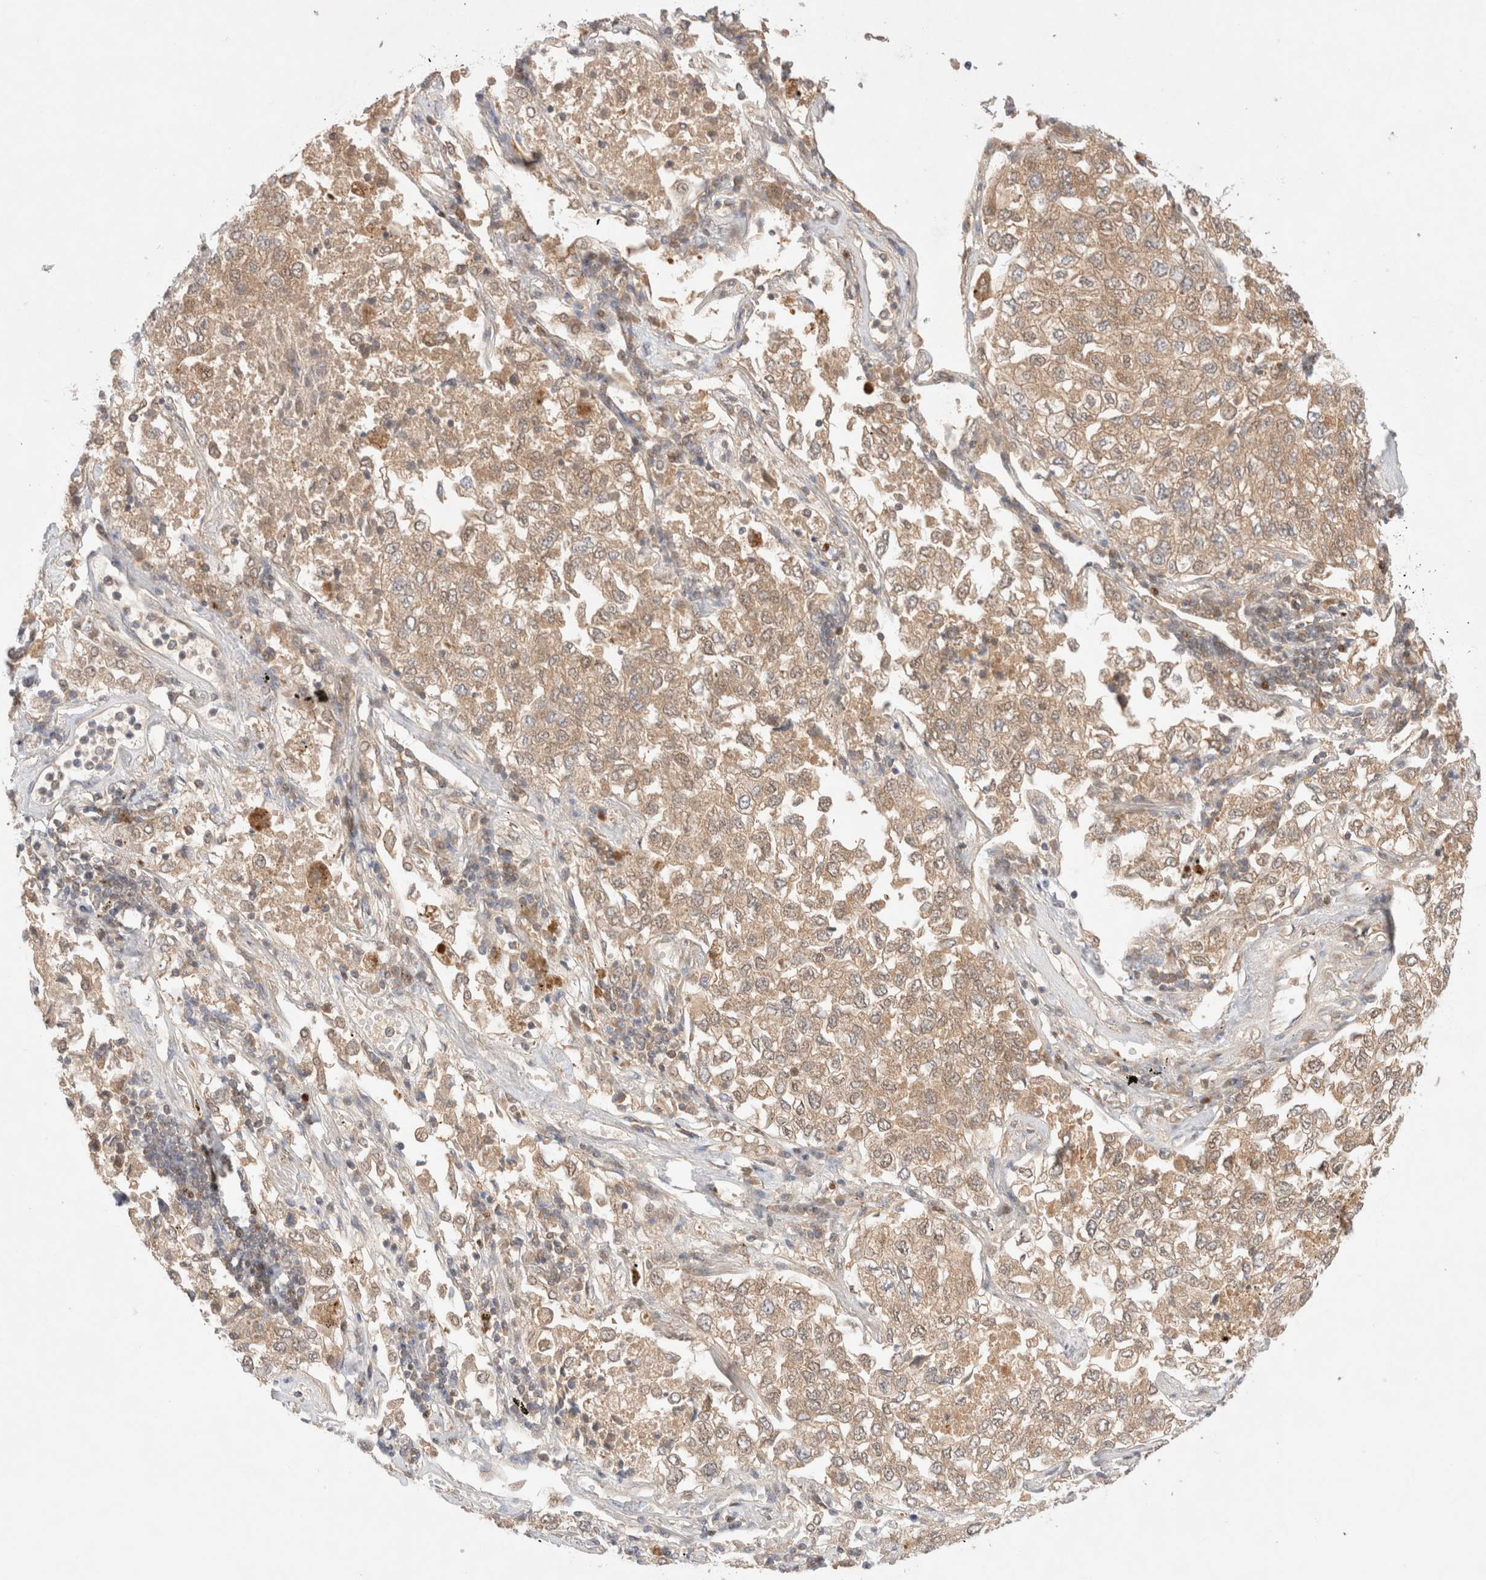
{"staining": {"intensity": "weak", "quantity": ">75%", "location": "cytoplasmic/membranous"}, "tissue": "lung cancer", "cell_type": "Tumor cells", "image_type": "cancer", "snomed": [{"axis": "morphology", "description": "Adenocarcinoma, NOS"}, {"axis": "topography", "description": "Lung"}], "caption": "Lung adenocarcinoma stained for a protein demonstrates weak cytoplasmic/membranous positivity in tumor cells.", "gene": "STARD10", "patient": {"sex": "male", "age": 63}}